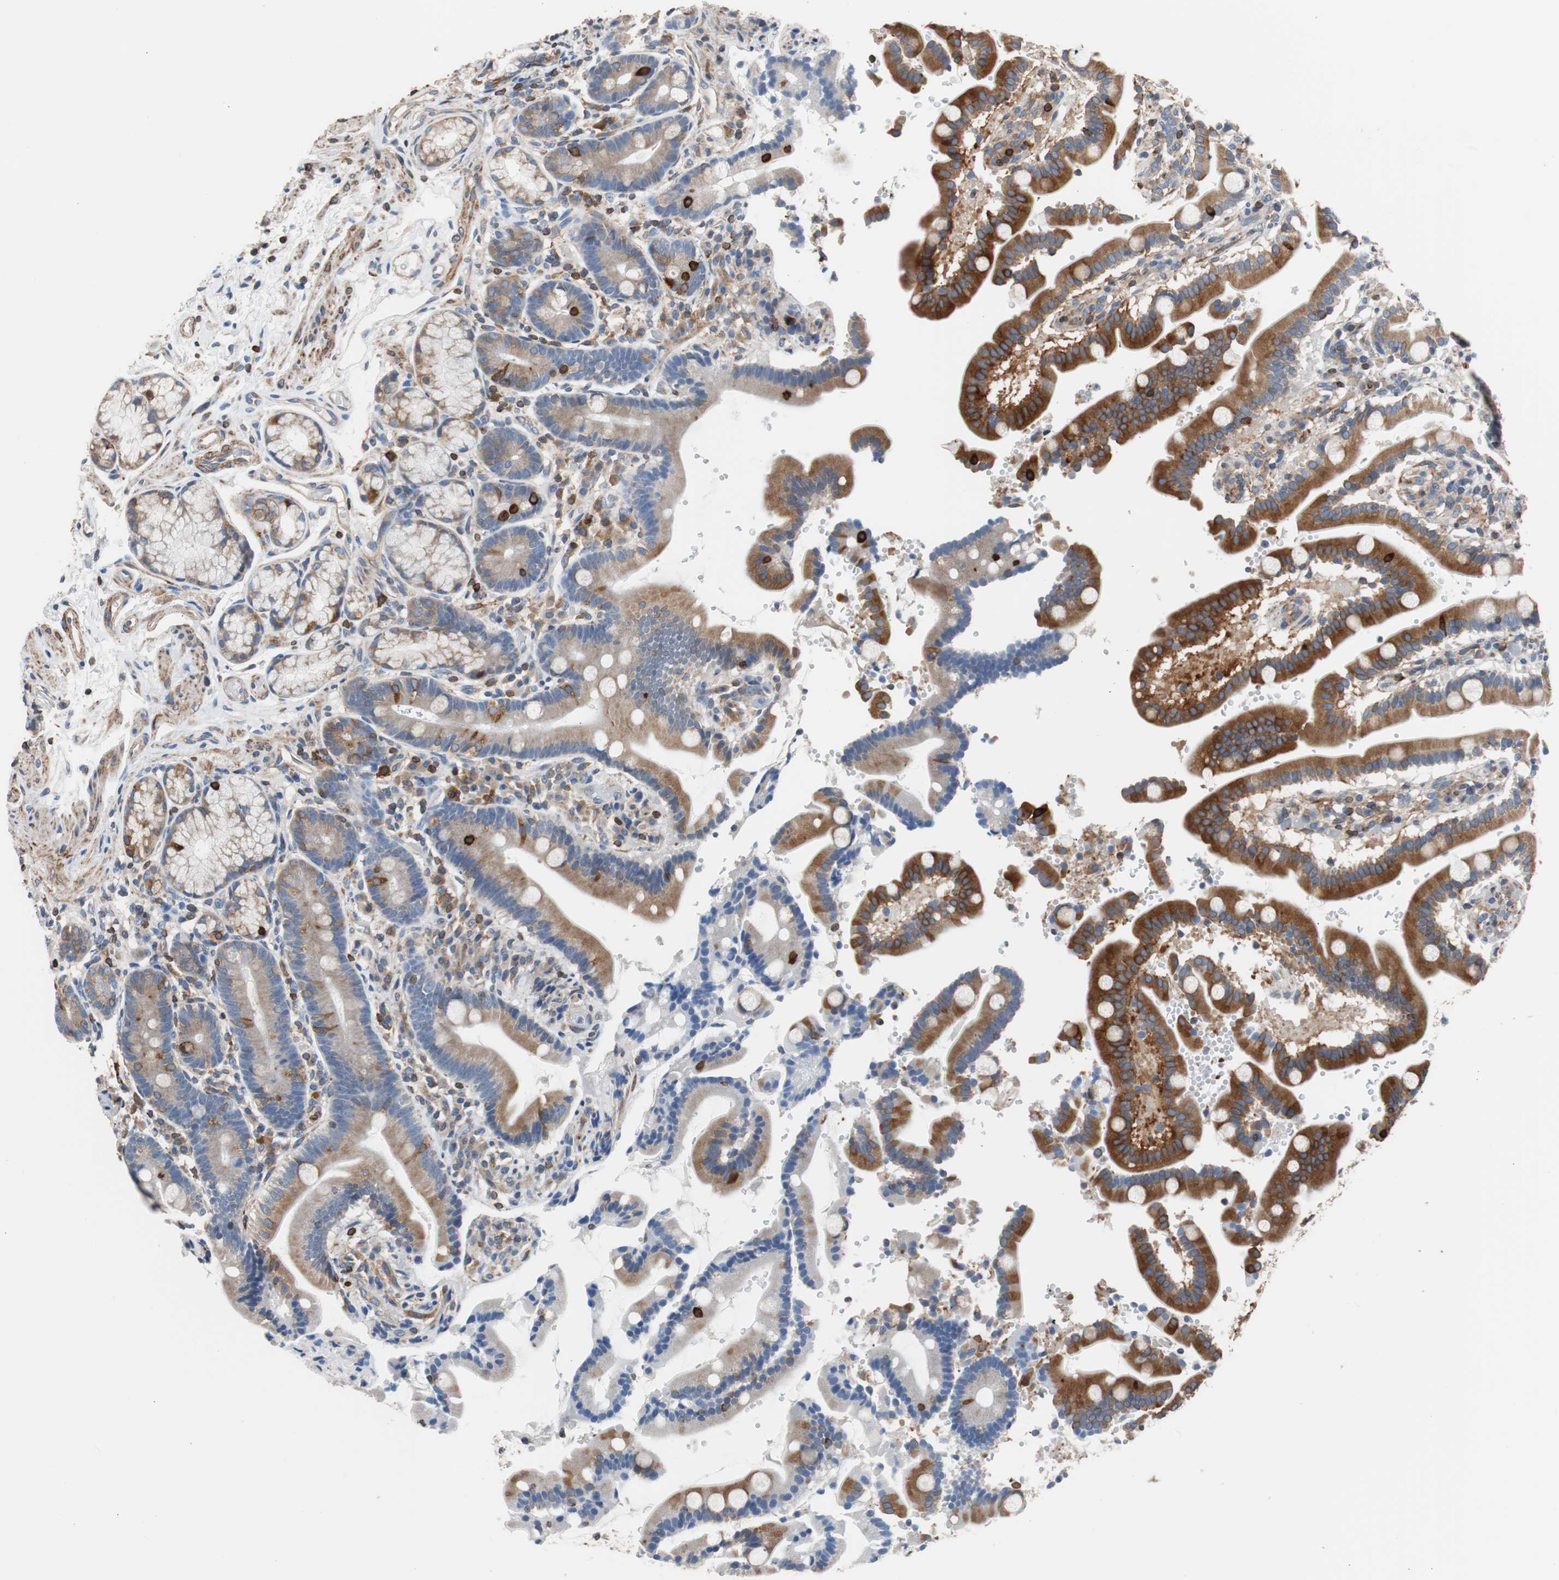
{"staining": {"intensity": "strong", "quantity": ">75%", "location": "cytoplasmic/membranous"}, "tissue": "duodenum", "cell_type": "Glandular cells", "image_type": "normal", "snomed": [{"axis": "morphology", "description": "Normal tissue, NOS"}, {"axis": "topography", "description": "Small intestine, NOS"}], "caption": "IHC photomicrograph of benign duodenum stained for a protein (brown), which shows high levels of strong cytoplasmic/membranous expression in about >75% of glandular cells.", "gene": "PBXIP1", "patient": {"sex": "female", "age": 71}}